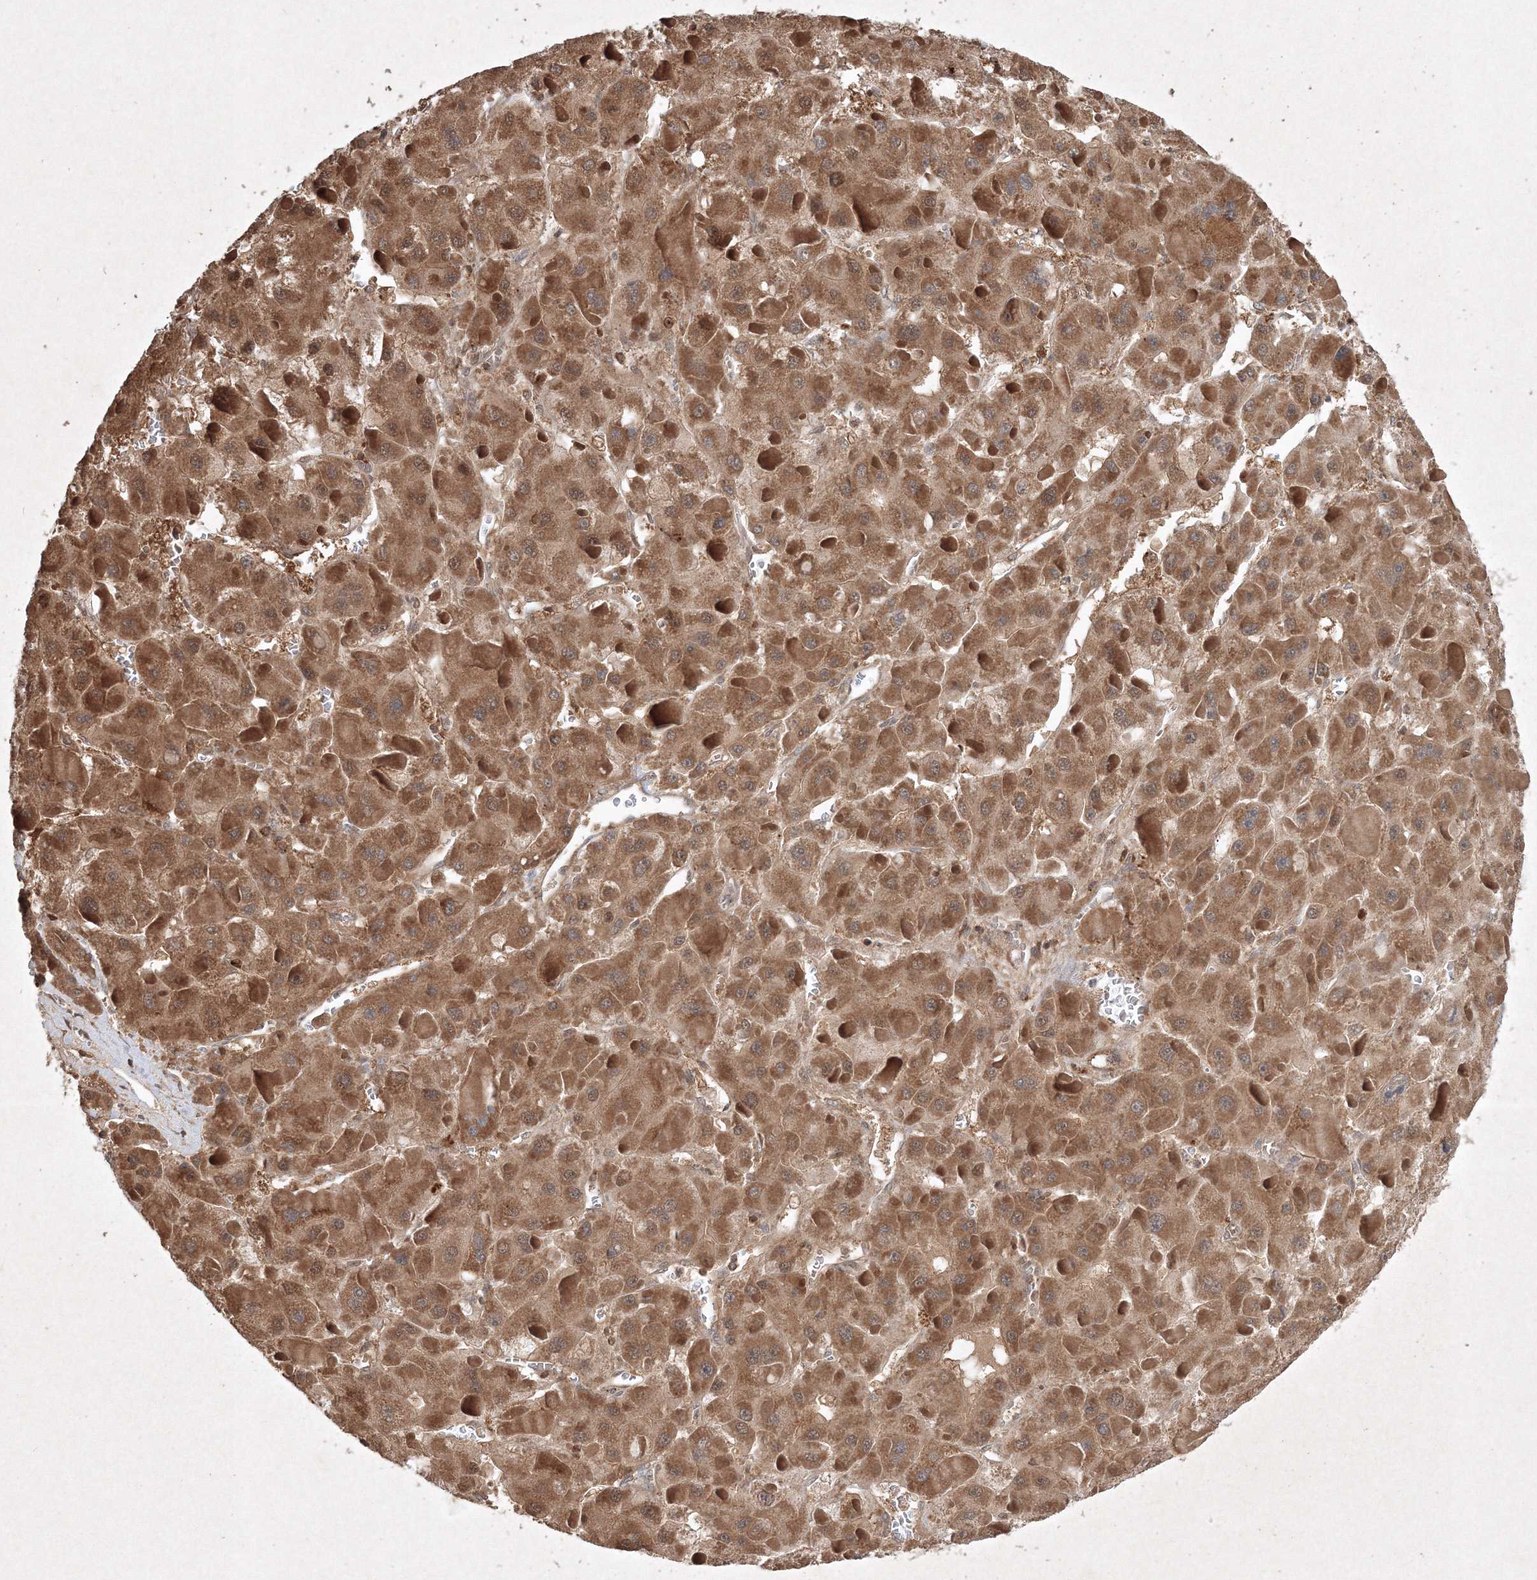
{"staining": {"intensity": "moderate", "quantity": ">75%", "location": "cytoplasmic/membranous"}, "tissue": "liver cancer", "cell_type": "Tumor cells", "image_type": "cancer", "snomed": [{"axis": "morphology", "description": "Carcinoma, Hepatocellular, NOS"}, {"axis": "topography", "description": "Liver"}], "caption": "Moderate cytoplasmic/membranous staining for a protein is appreciated in about >75% of tumor cells of liver cancer using immunohistochemistry.", "gene": "PLTP", "patient": {"sex": "female", "age": 73}}